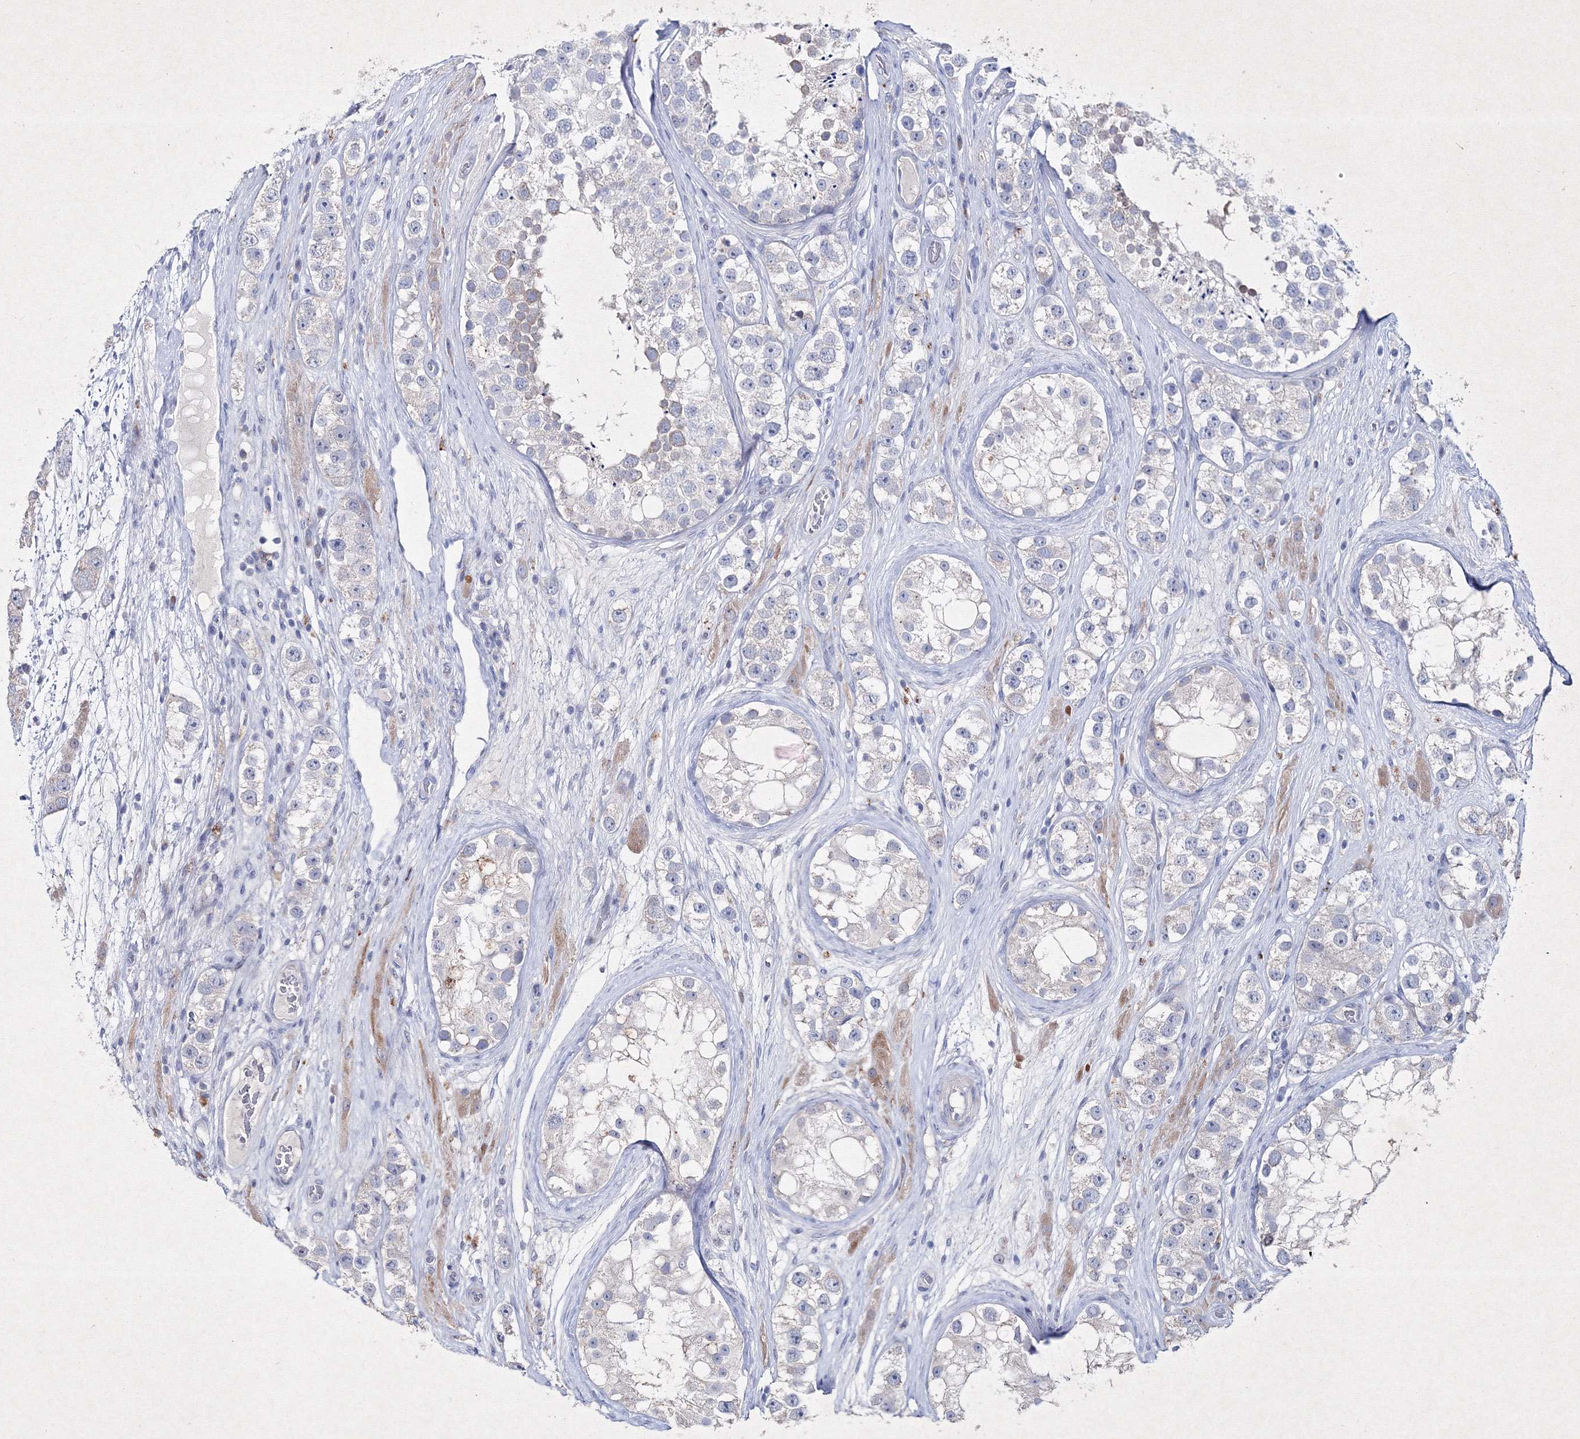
{"staining": {"intensity": "negative", "quantity": "none", "location": "none"}, "tissue": "testis cancer", "cell_type": "Tumor cells", "image_type": "cancer", "snomed": [{"axis": "morphology", "description": "Seminoma, NOS"}, {"axis": "topography", "description": "Testis"}], "caption": "A photomicrograph of seminoma (testis) stained for a protein reveals no brown staining in tumor cells.", "gene": "SMIM29", "patient": {"sex": "male", "age": 28}}